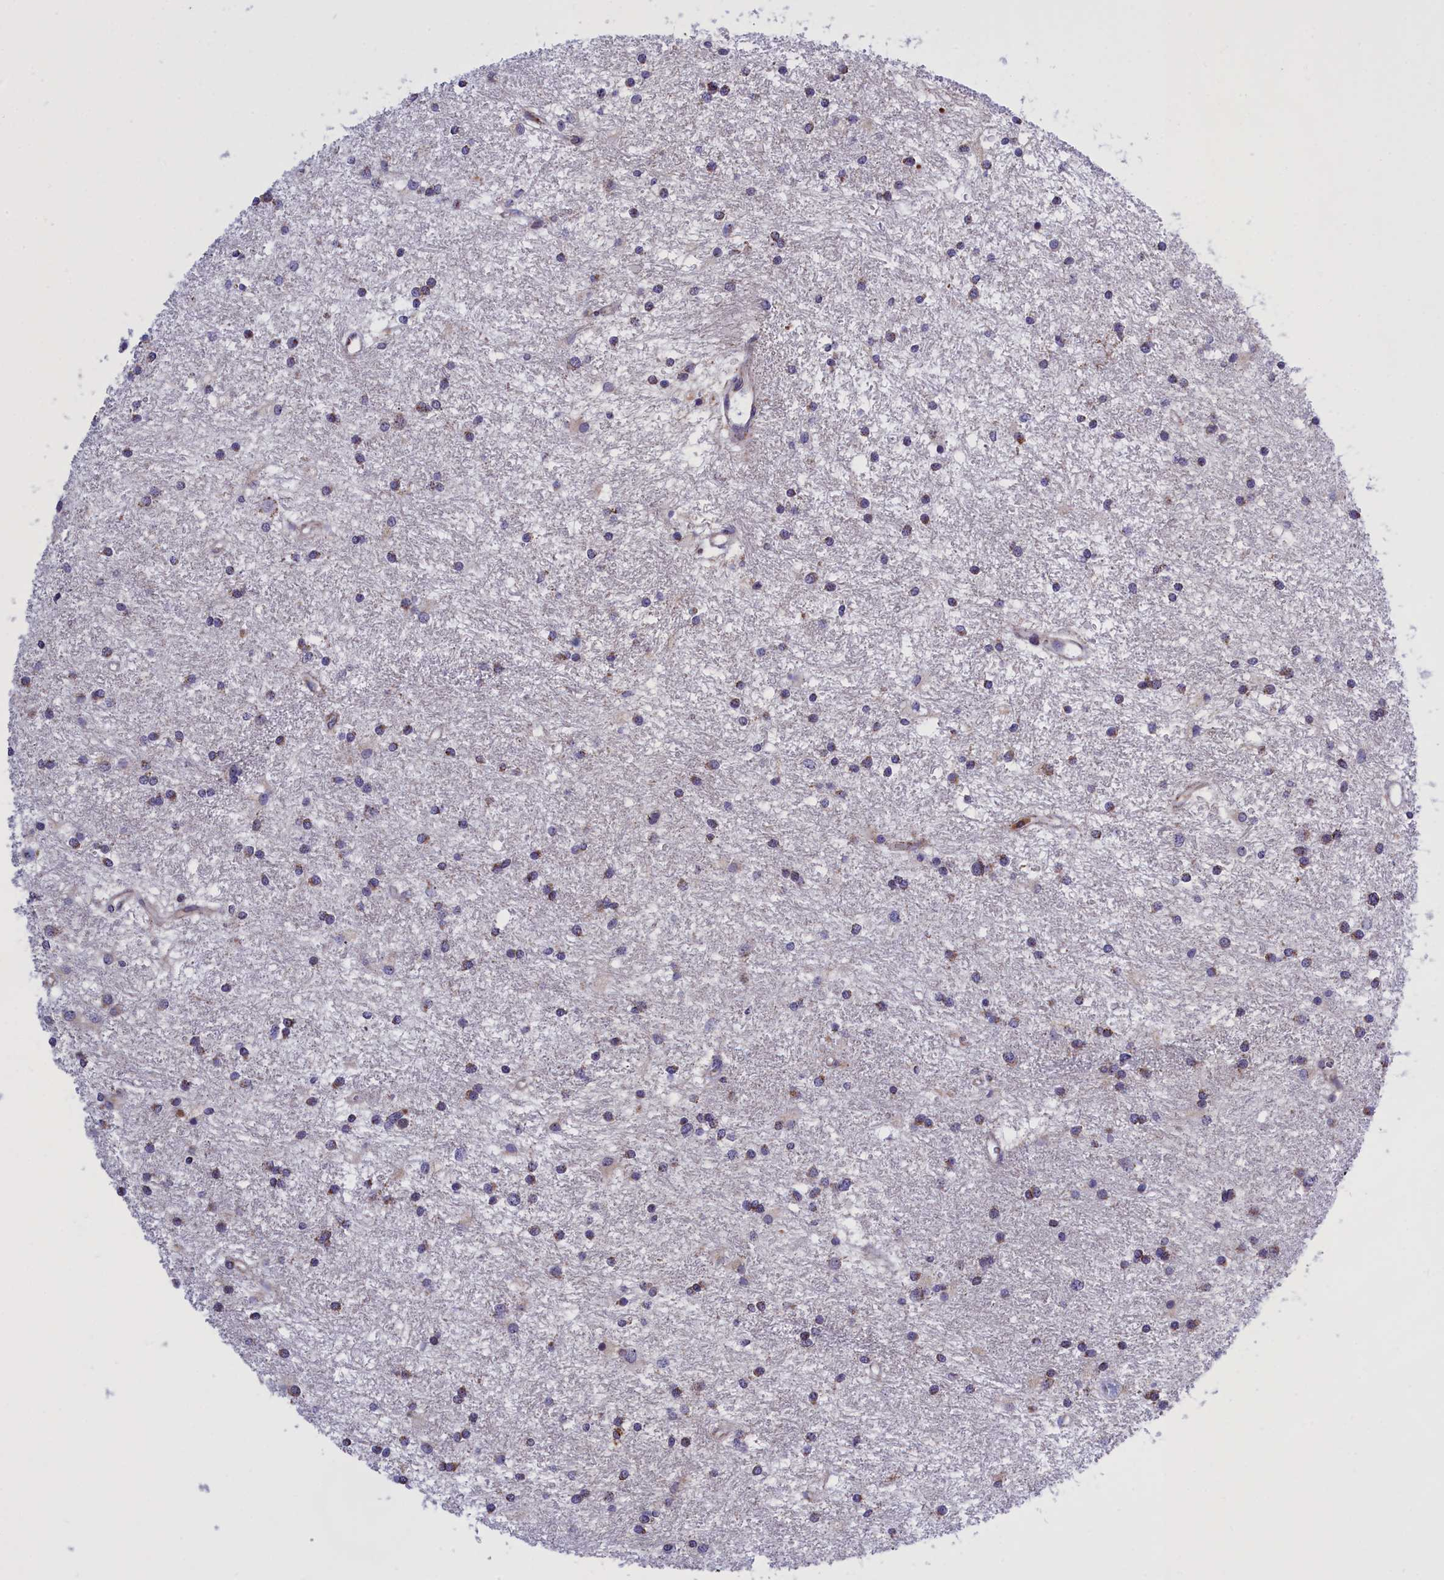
{"staining": {"intensity": "moderate", "quantity": "<25%", "location": "cytoplasmic/membranous"}, "tissue": "glioma", "cell_type": "Tumor cells", "image_type": "cancer", "snomed": [{"axis": "morphology", "description": "Glioma, malignant, High grade"}, {"axis": "topography", "description": "Brain"}], "caption": "A high-resolution image shows immunohistochemistry staining of glioma, which displays moderate cytoplasmic/membranous positivity in about <25% of tumor cells. Nuclei are stained in blue.", "gene": "MPND", "patient": {"sex": "male", "age": 77}}